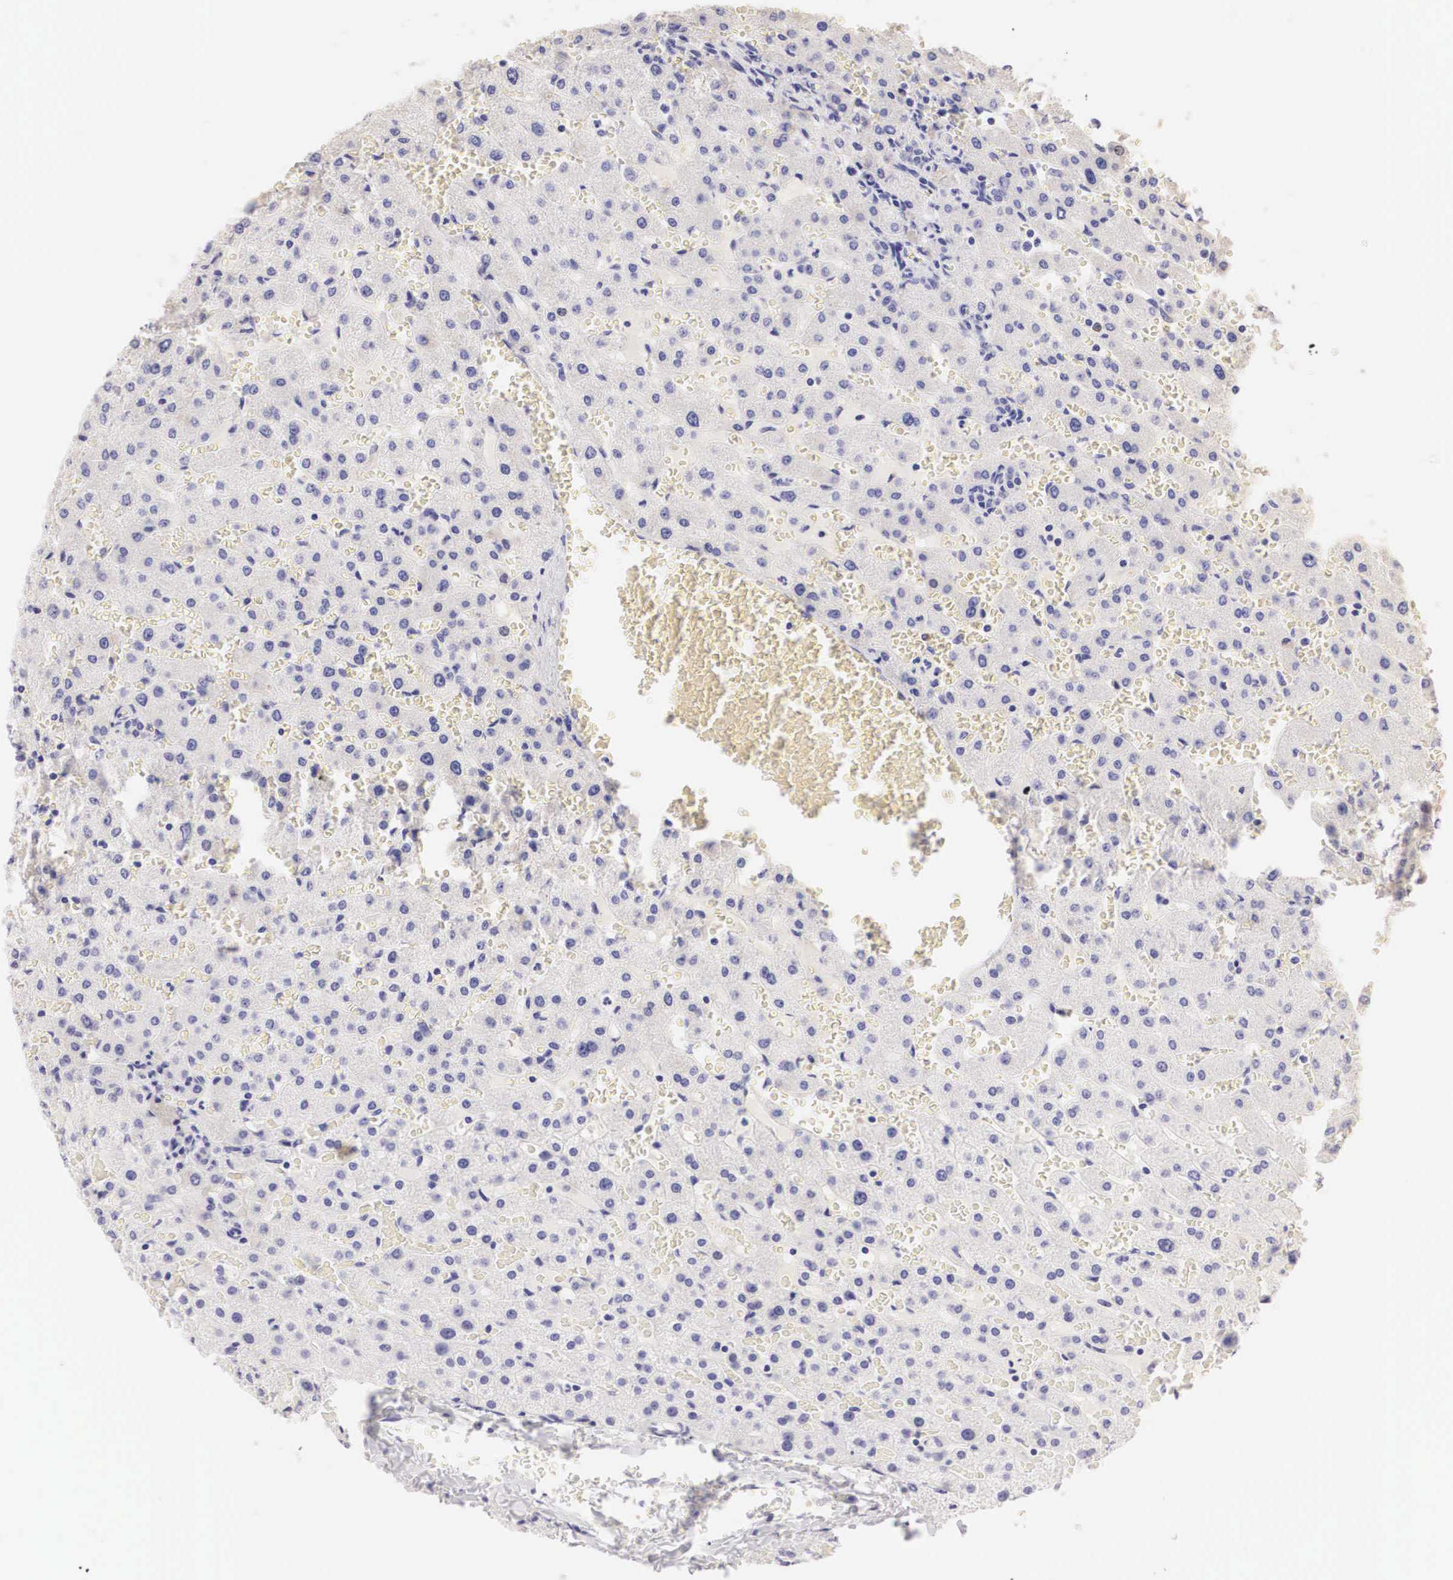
{"staining": {"intensity": "weak", "quantity": "<25%", "location": "cytoplasmic/membranous"}, "tissue": "liver", "cell_type": "Cholangiocytes", "image_type": "normal", "snomed": [{"axis": "morphology", "description": "Normal tissue, NOS"}, {"axis": "topography", "description": "Liver"}], "caption": "Immunohistochemistry (IHC) micrograph of unremarkable liver: liver stained with DAB reveals no significant protein positivity in cholangiocytes.", "gene": "ERBB2", "patient": {"sex": "female", "age": 30}}